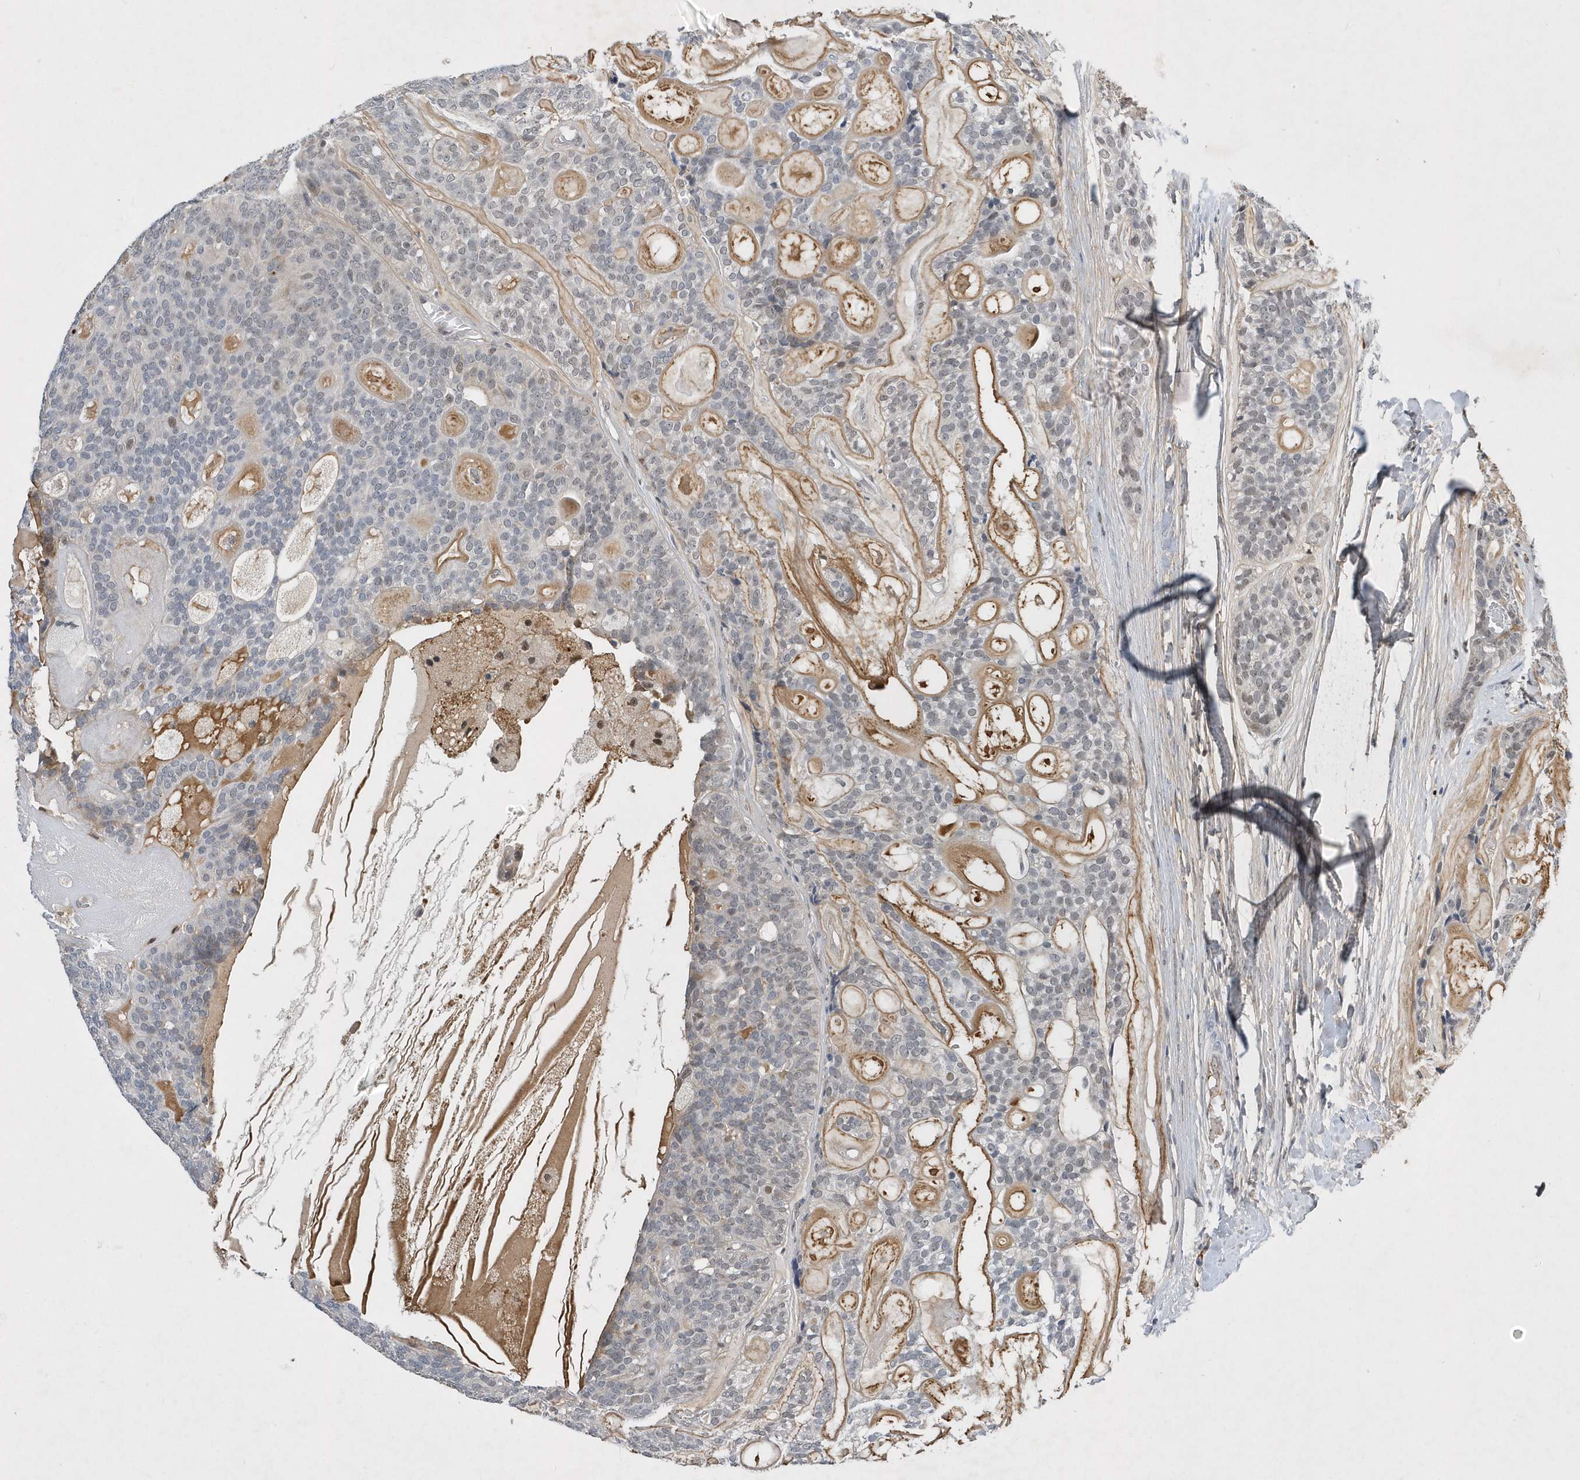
{"staining": {"intensity": "weak", "quantity": "<25%", "location": "nuclear"}, "tissue": "head and neck cancer", "cell_type": "Tumor cells", "image_type": "cancer", "snomed": [{"axis": "morphology", "description": "Adenocarcinoma, NOS"}, {"axis": "topography", "description": "Head-Neck"}], "caption": "This is an immunohistochemistry image of human head and neck adenocarcinoma. There is no positivity in tumor cells.", "gene": "FAM217A", "patient": {"sex": "male", "age": 66}}